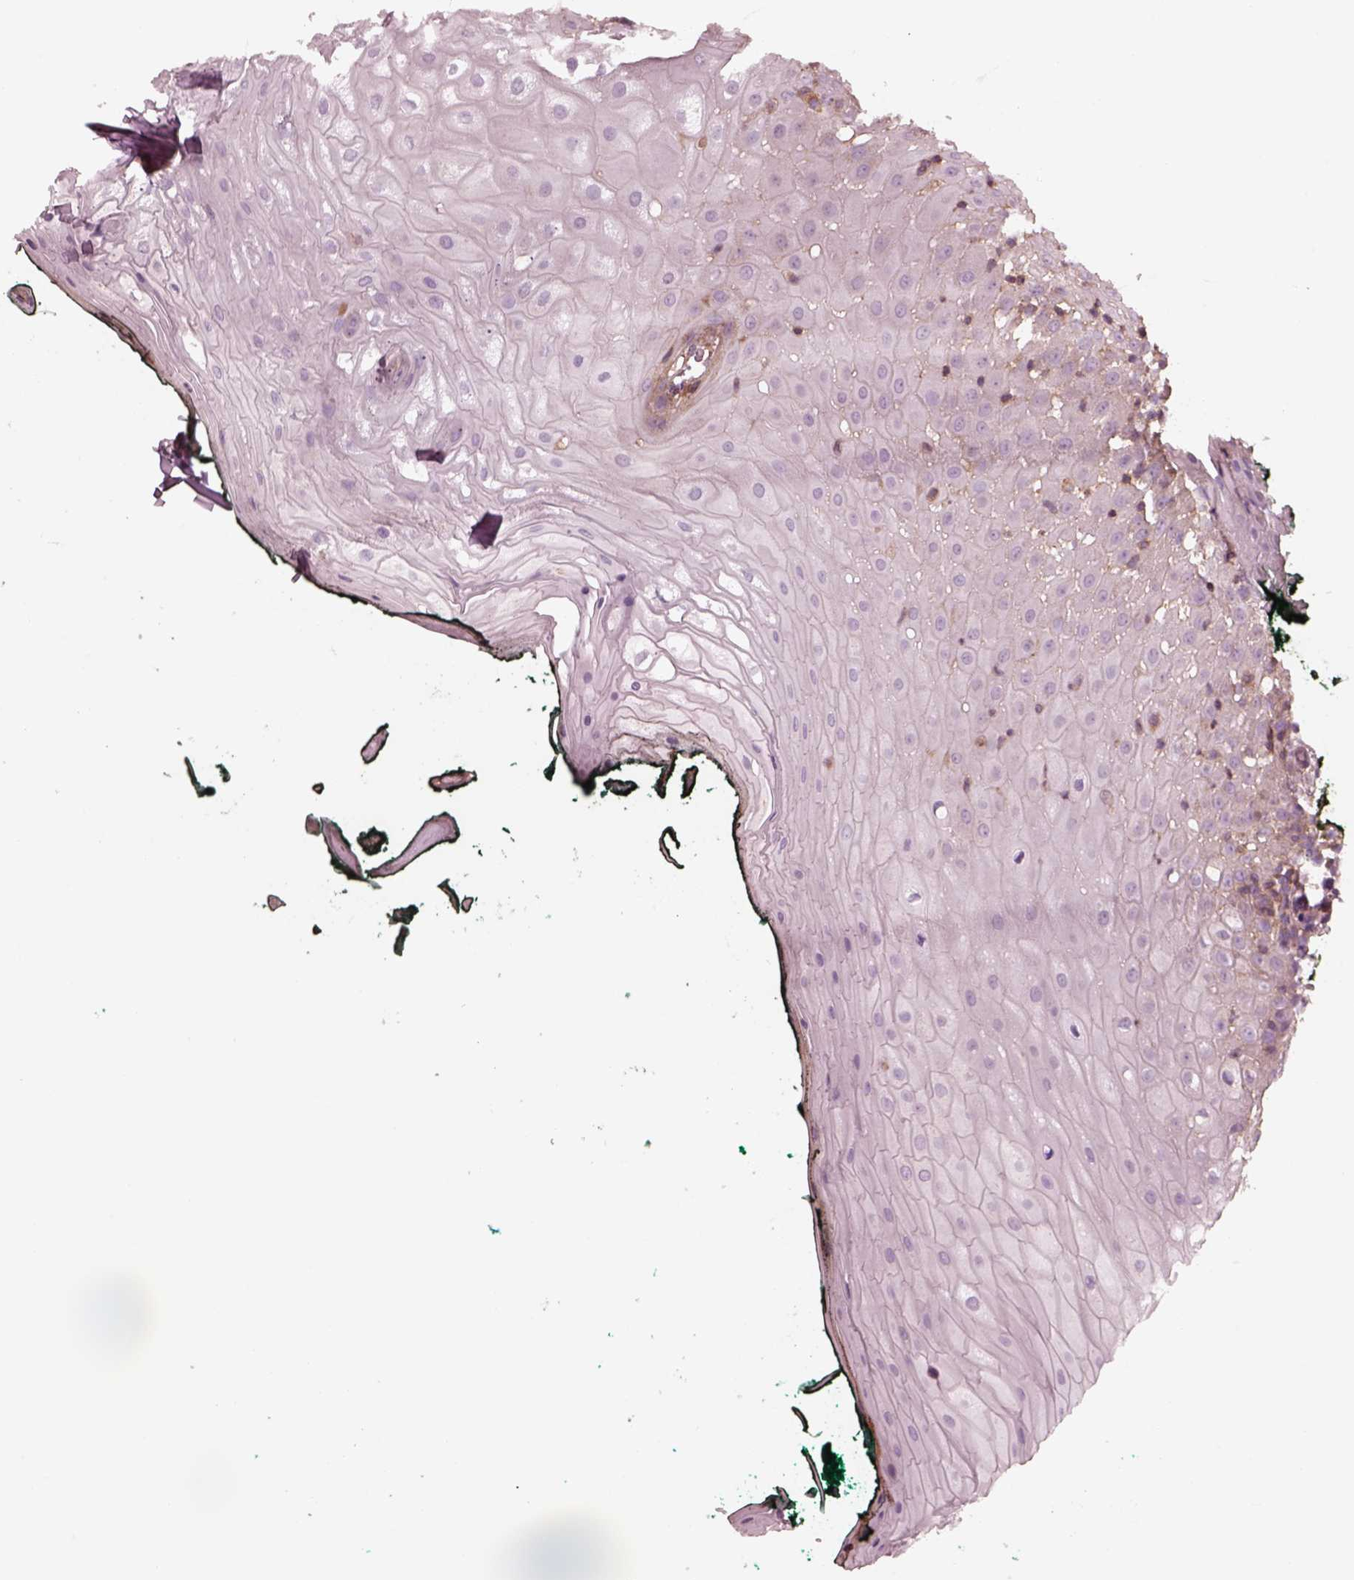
{"staining": {"intensity": "weak", "quantity": "<25%", "location": "cytoplasmic/membranous"}, "tissue": "oral mucosa", "cell_type": "Squamous epithelial cells", "image_type": "normal", "snomed": [{"axis": "morphology", "description": "Normal tissue, NOS"}, {"axis": "topography", "description": "Oral tissue"}, {"axis": "topography", "description": "Head-Neck"}], "caption": "Immunohistochemistry histopathology image of unremarkable oral mucosa: oral mucosa stained with DAB (3,3'-diaminobenzidine) exhibits no significant protein positivity in squamous epithelial cells.", "gene": "STK33", "patient": {"sex": "female", "age": 68}}